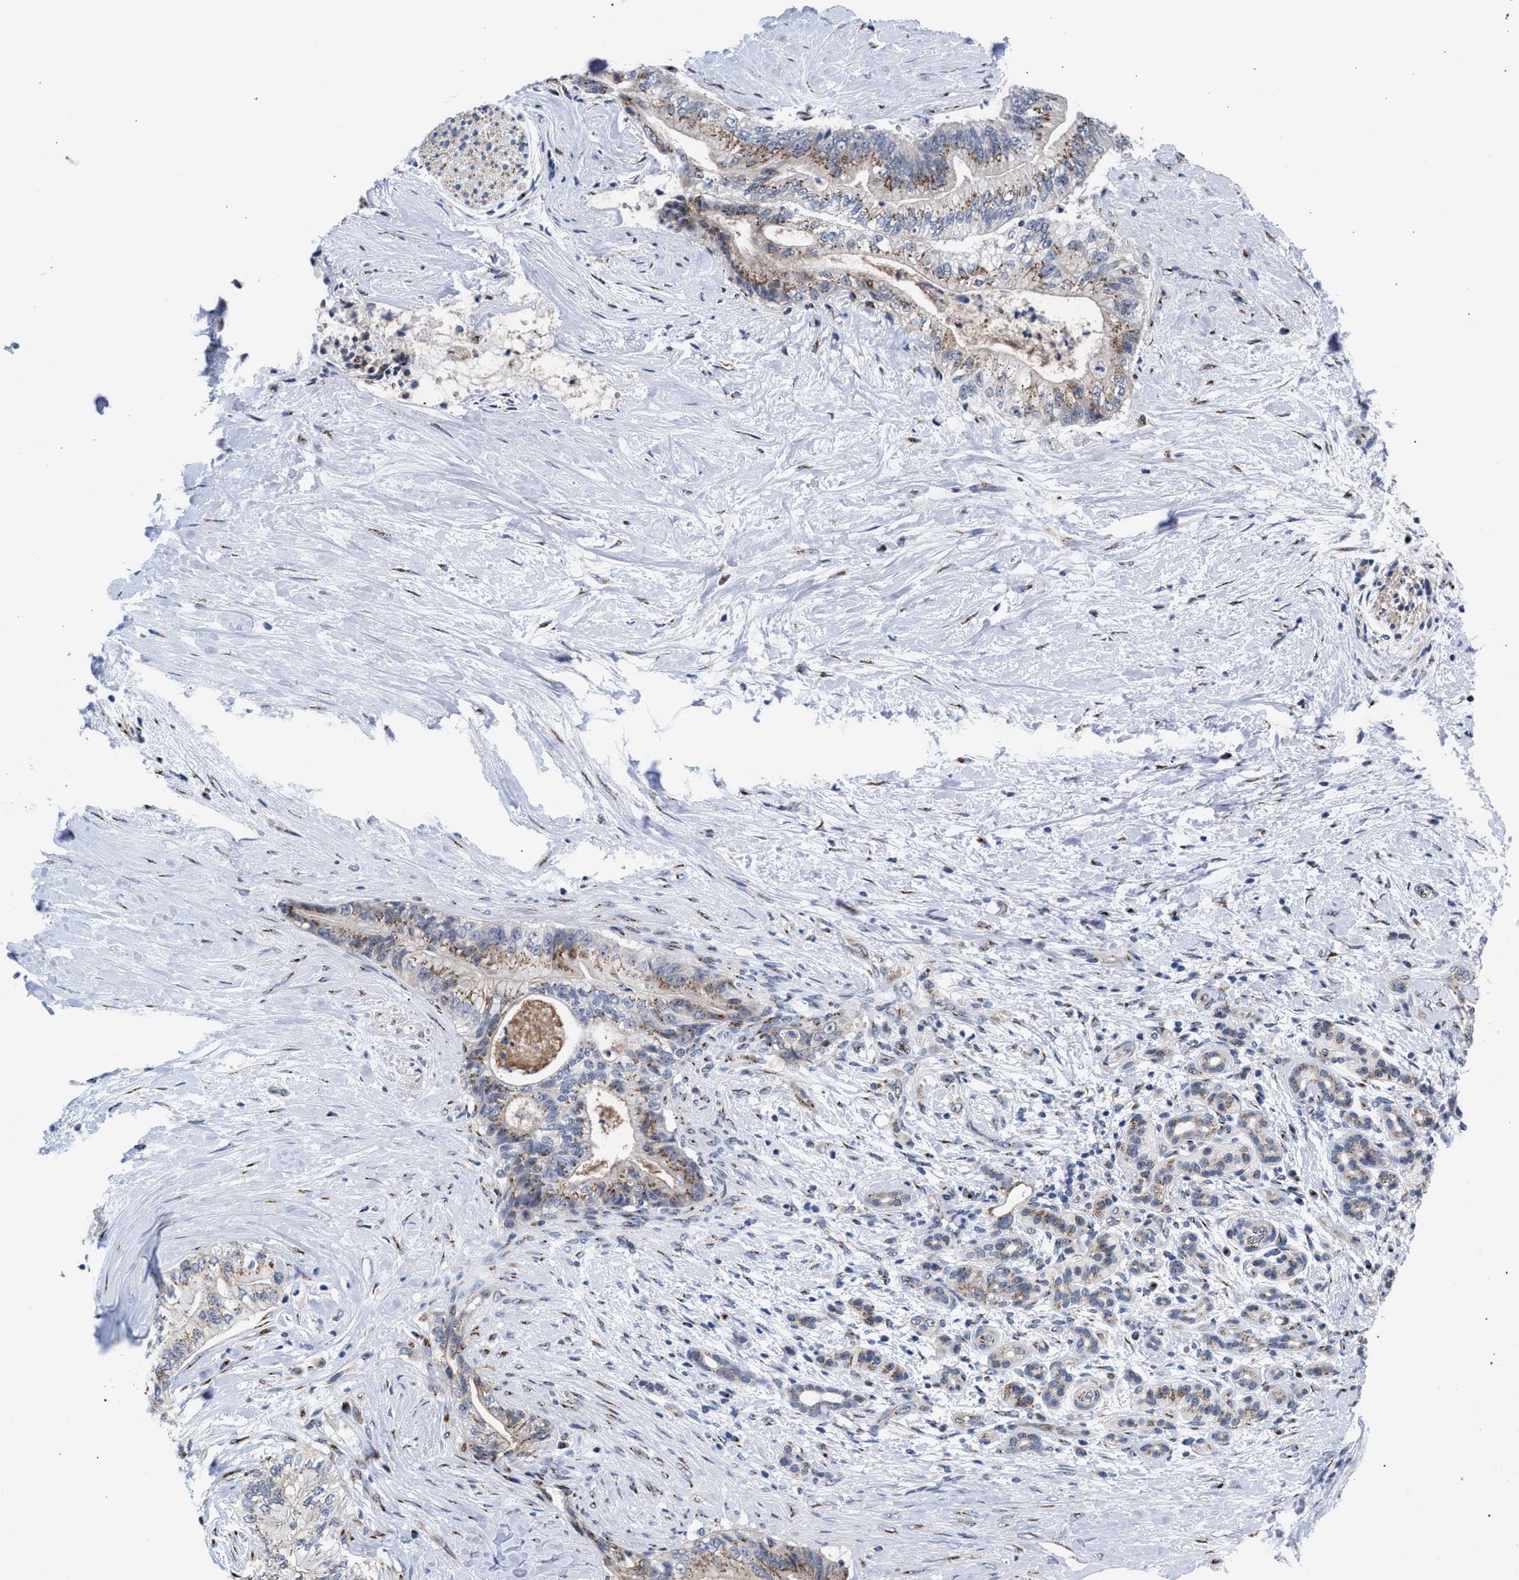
{"staining": {"intensity": "moderate", "quantity": ">75%", "location": "cytoplasmic/membranous"}, "tissue": "pancreatic cancer", "cell_type": "Tumor cells", "image_type": "cancer", "snomed": [{"axis": "morphology", "description": "Adenocarcinoma, NOS"}, {"axis": "topography", "description": "Pancreas"}], "caption": "Pancreatic cancer stained with DAB (3,3'-diaminobenzidine) IHC exhibits medium levels of moderate cytoplasmic/membranous positivity in approximately >75% of tumor cells. Using DAB (3,3'-diaminobenzidine) (brown) and hematoxylin (blue) stains, captured at high magnification using brightfield microscopy.", "gene": "GOLGA2", "patient": {"sex": "male", "age": 59}}